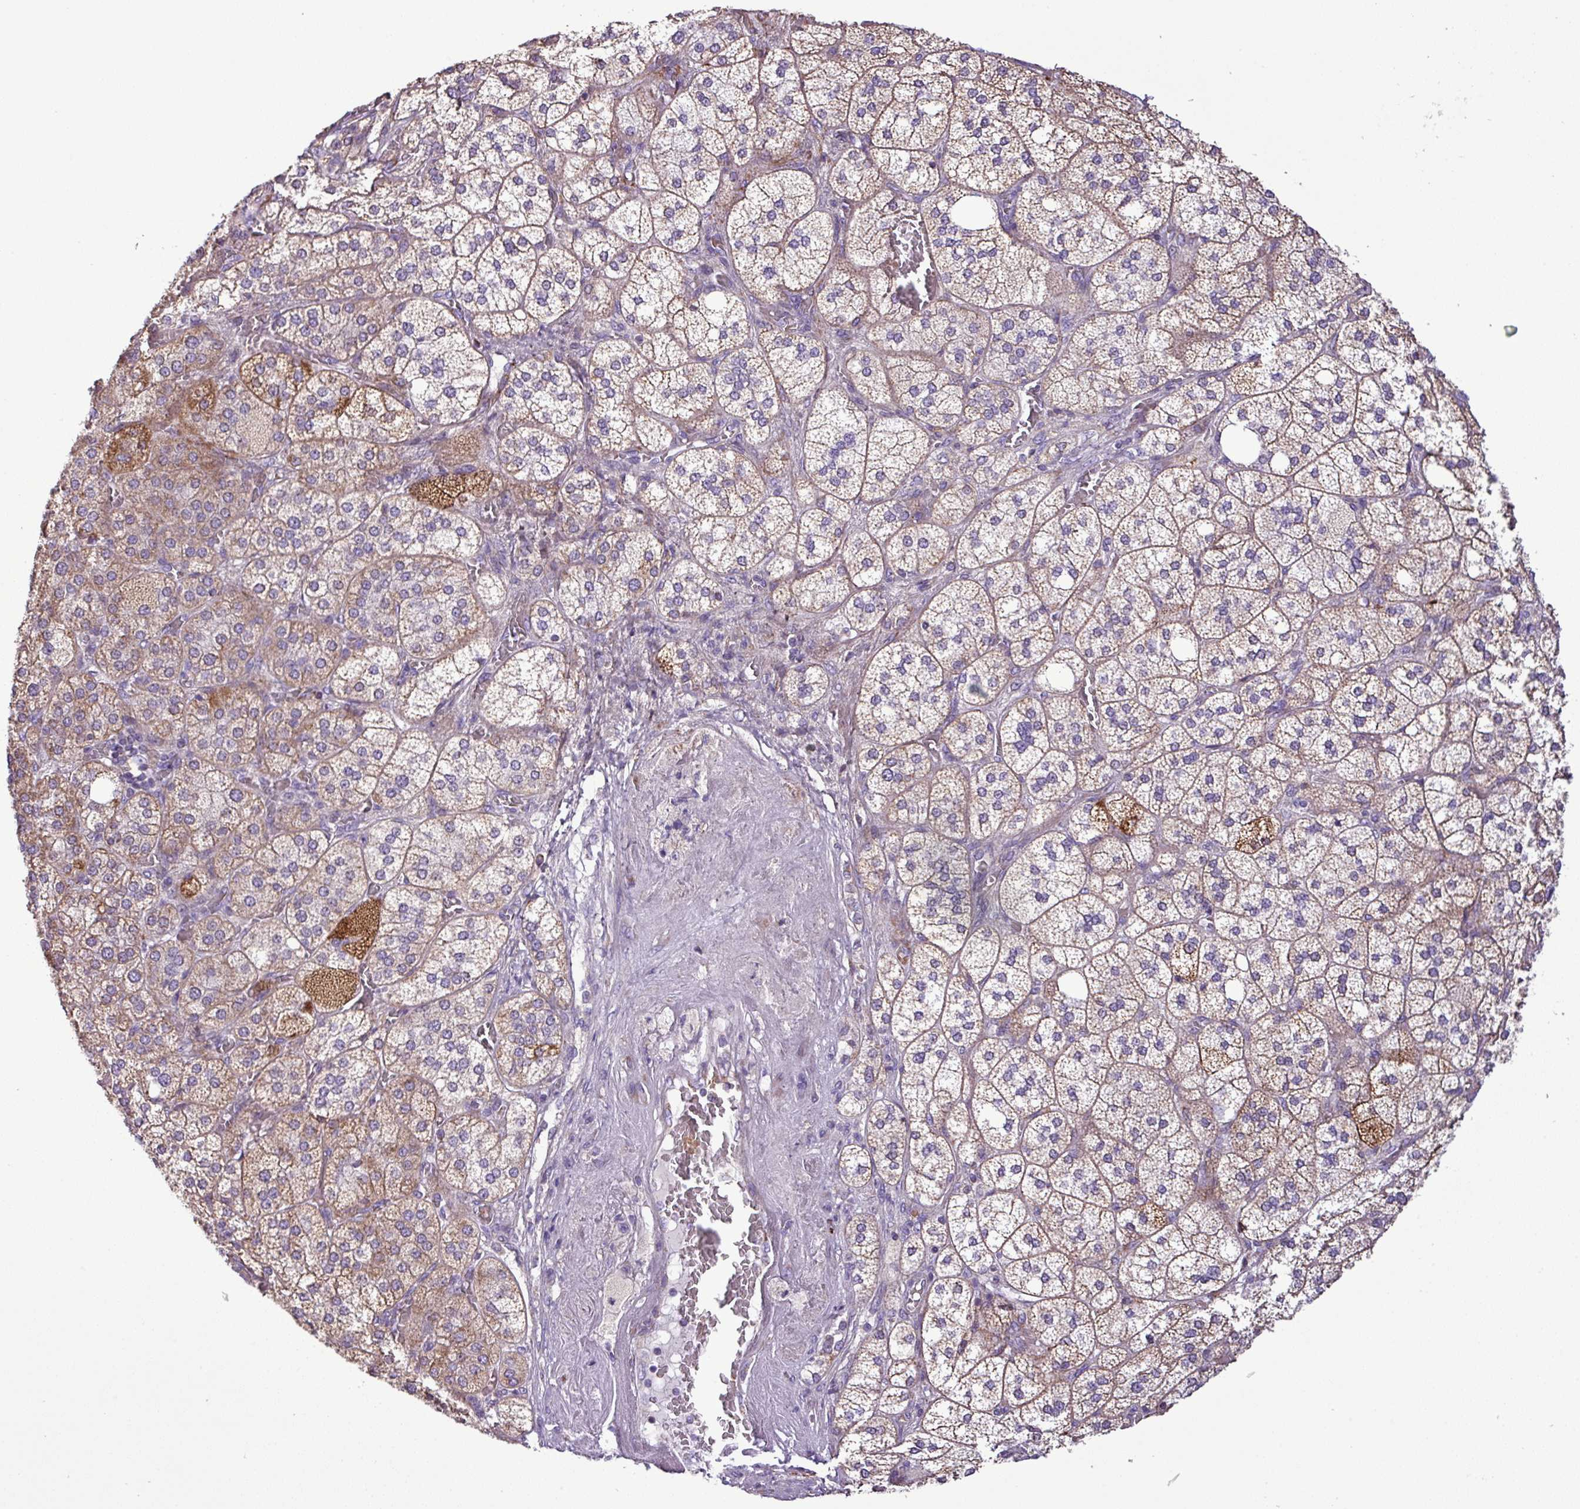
{"staining": {"intensity": "weak", "quantity": "25%-75%", "location": "cytoplasmic/membranous"}, "tissue": "adrenal gland", "cell_type": "Glandular cells", "image_type": "normal", "snomed": [{"axis": "morphology", "description": "Normal tissue, NOS"}, {"axis": "topography", "description": "Adrenal gland"}], "caption": "Immunohistochemical staining of normal human adrenal gland displays weak cytoplasmic/membranous protein staining in approximately 25%-75% of glandular cells.", "gene": "FAM183A", "patient": {"sex": "male", "age": 61}}